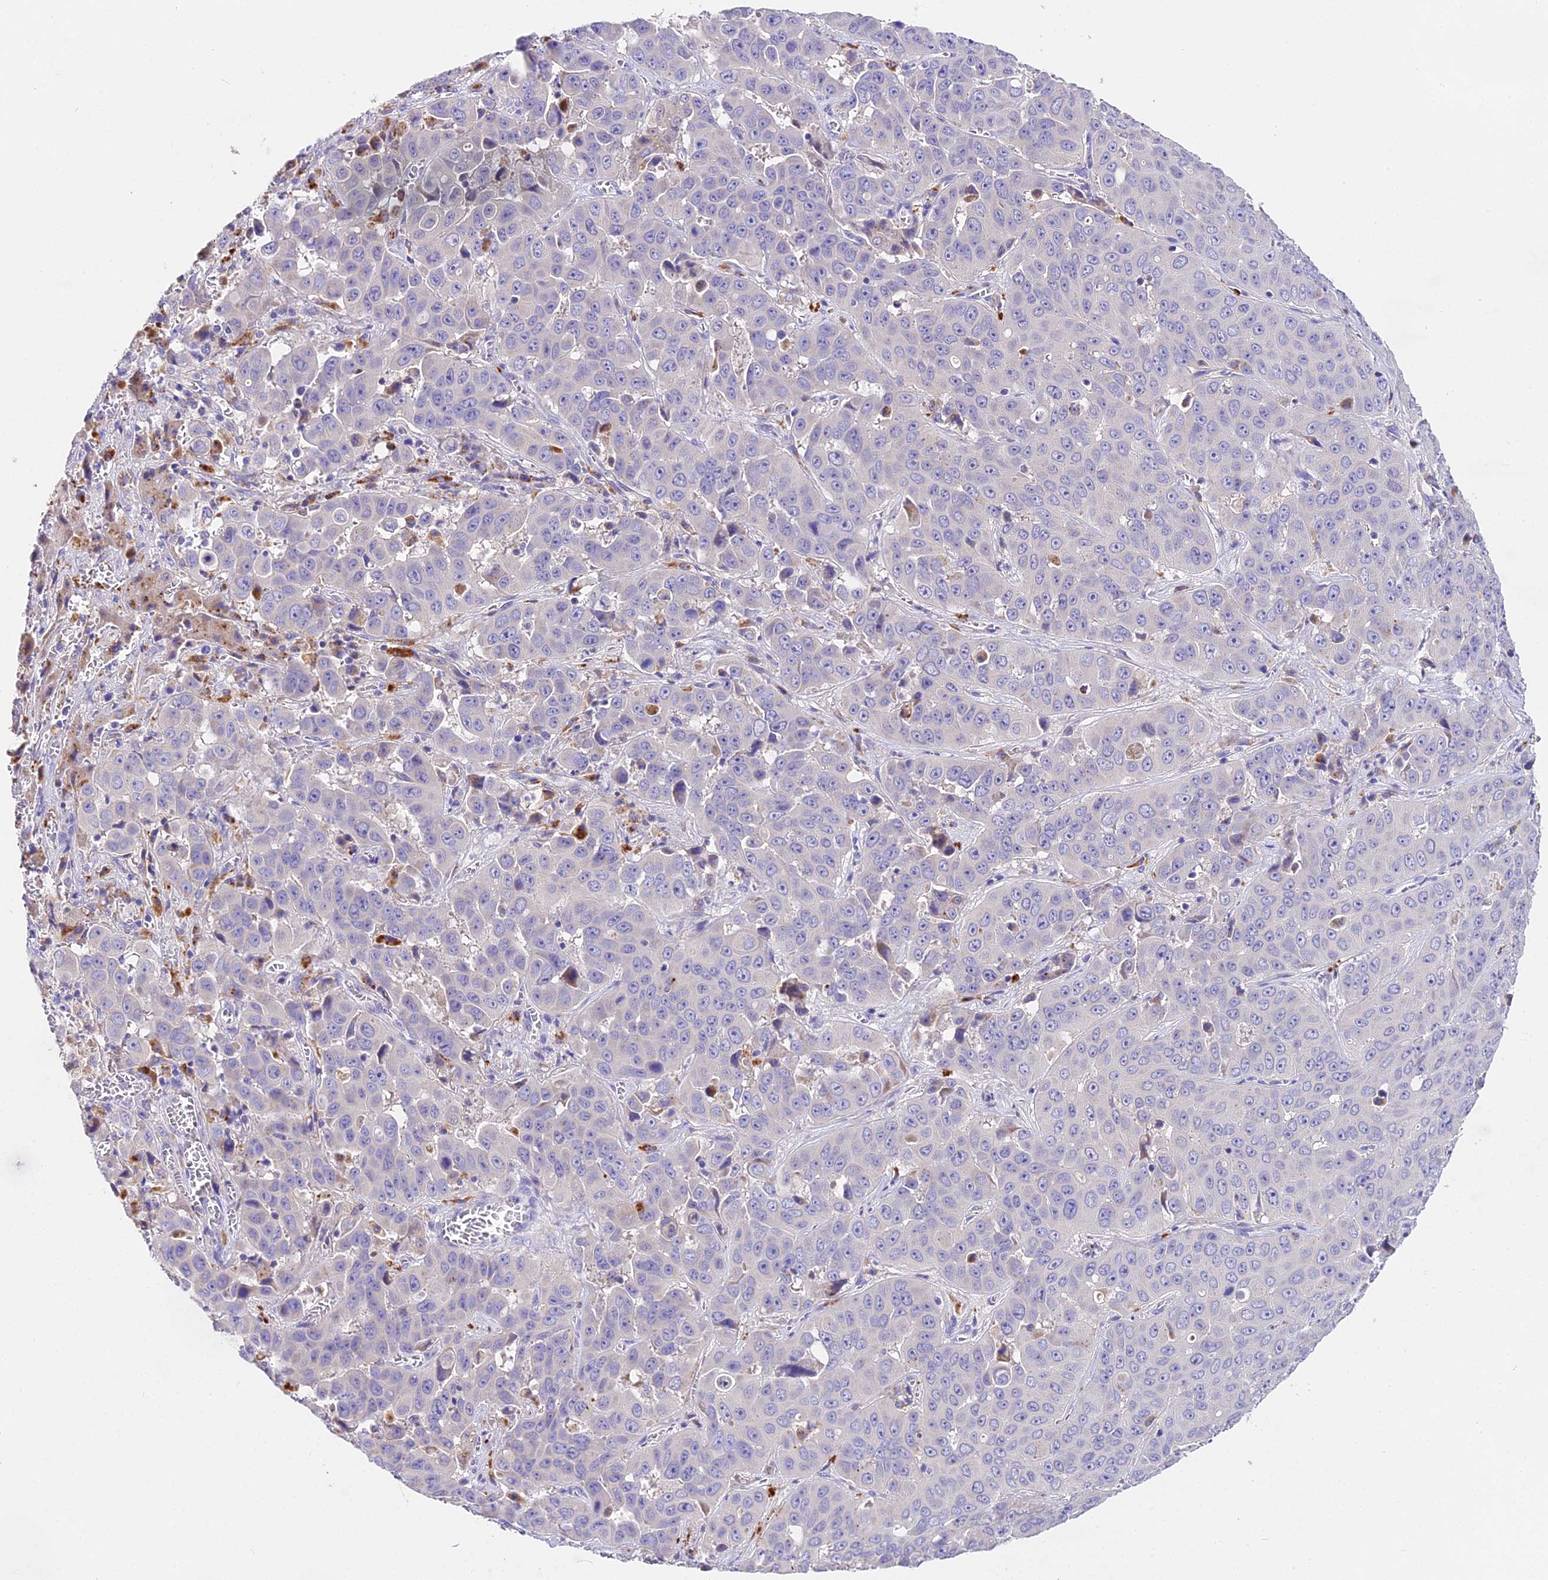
{"staining": {"intensity": "negative", "quantity": "none", "location": "none"}, "tissue": "liver cancer", "cell_type": "Tumor cells", "image_type": "cancer", "snomed": [{"axis": "morphology", "description": "Cholangiocarcinoma"}, {"axis": "topography", "description": "Liver"}], "caption": "The histopathology image exhibits no staining of tumor cells in liver cancer (cholangiocarcinoma).", "gene": "LYPD6", "patient": {"sex": "female", "age": 52}}